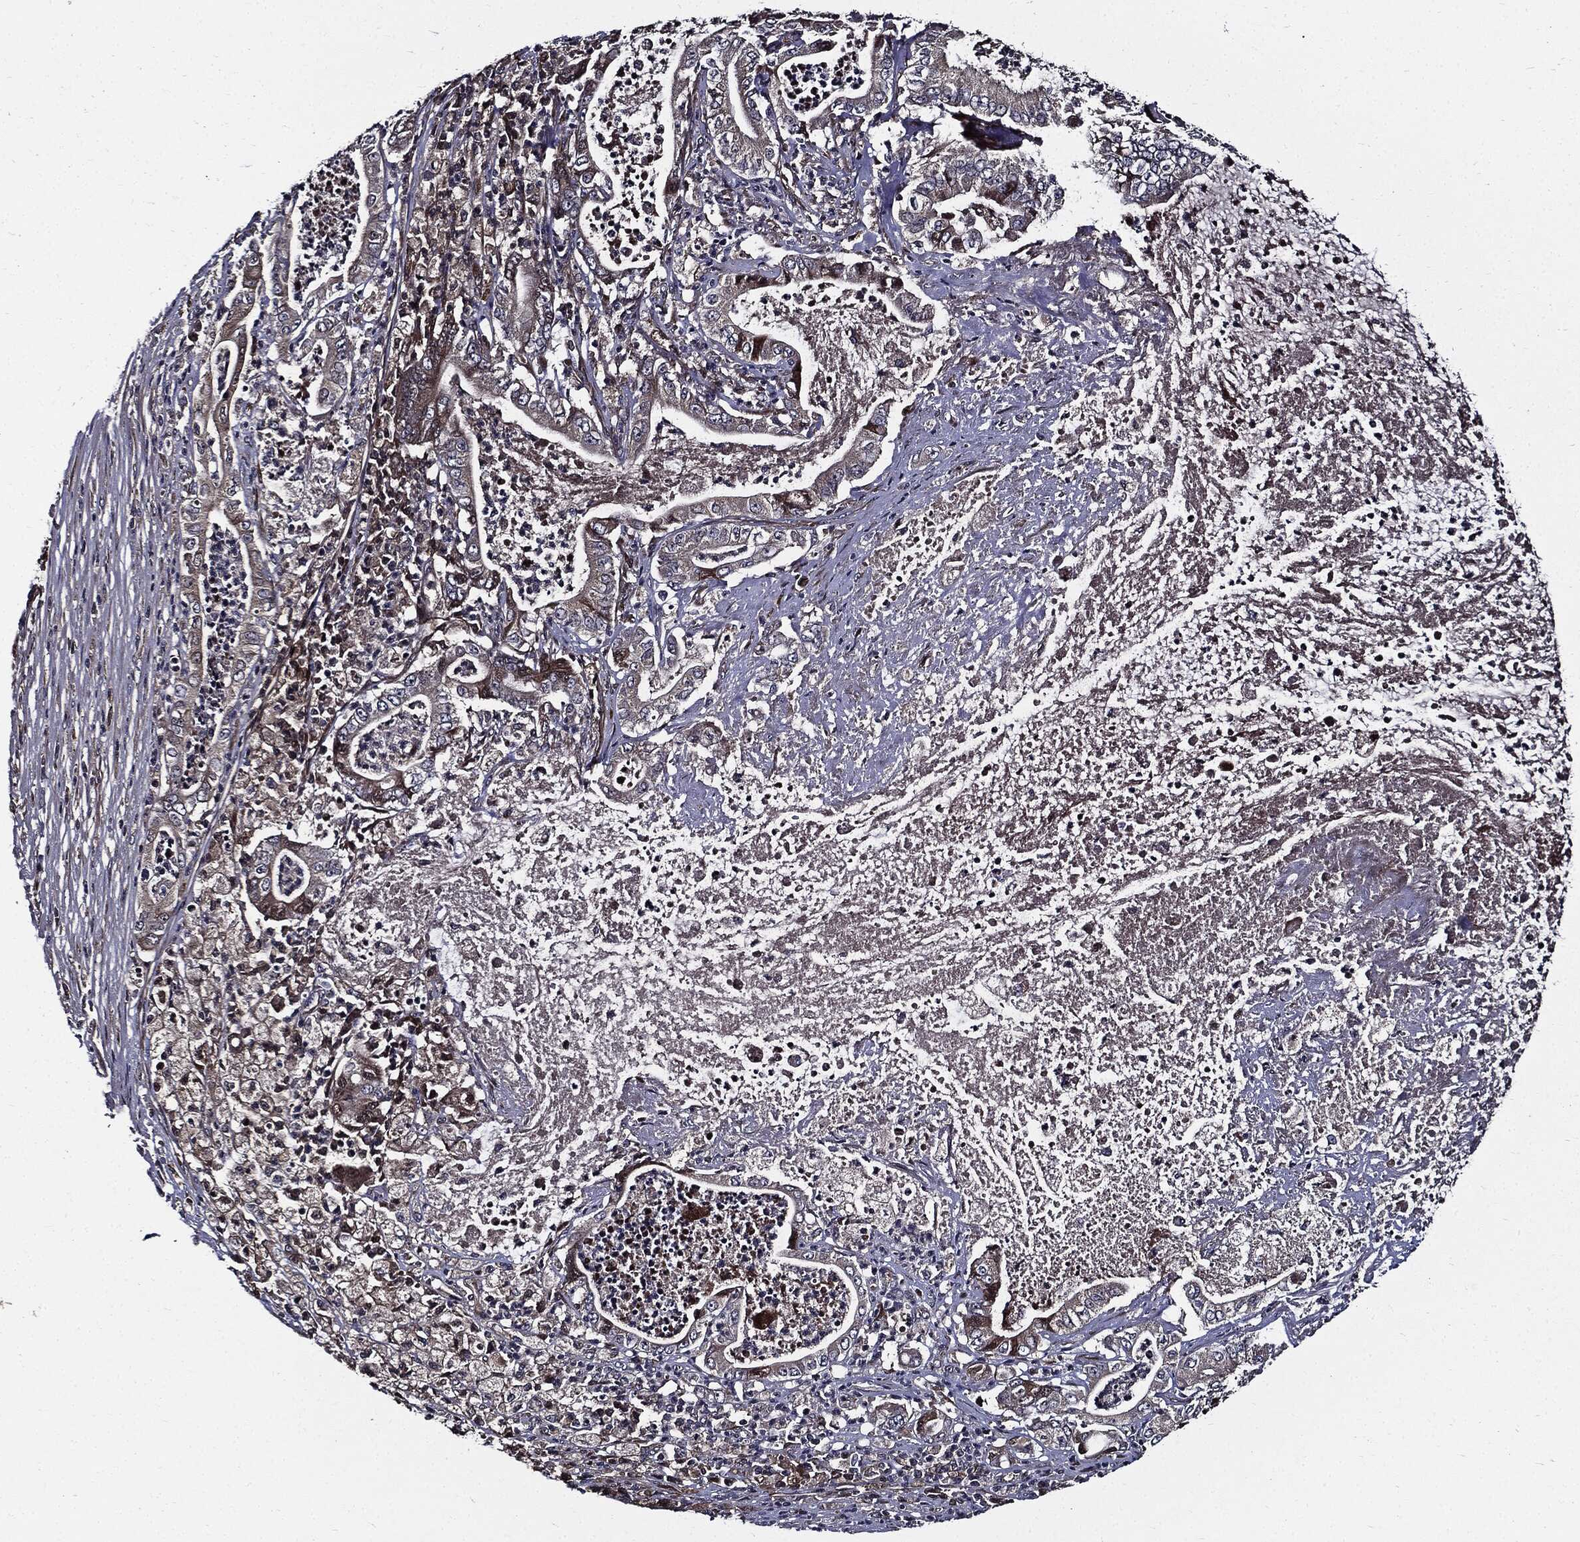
{"staining": {"intensity": "weak", "quantity": ">75%", "location": "cytoplasmic/membranous"}, "tissue": "pancreatic cancer", "cell_type": "Tumor cells", "image_type": "cancer", "snomed": [{"axis": "morphology", "description": "Adenocarcinoma, NOS"}, {"axis": "topography", "description": "Pancreas"}], "caption": "Immunohistochemistry (IHC) micrograph of neoplastic tissue: human pancreatic adenocarcinoma stained using immunohistochemistry demonstrates low levels of weak protein expression localized specifically in the cytoplasmic/membranous of tumor cells, appearing as a cytoplasmic/membranous brown color.", "gene": "HTT", "patient": {"sex": "male", "age": 71}}